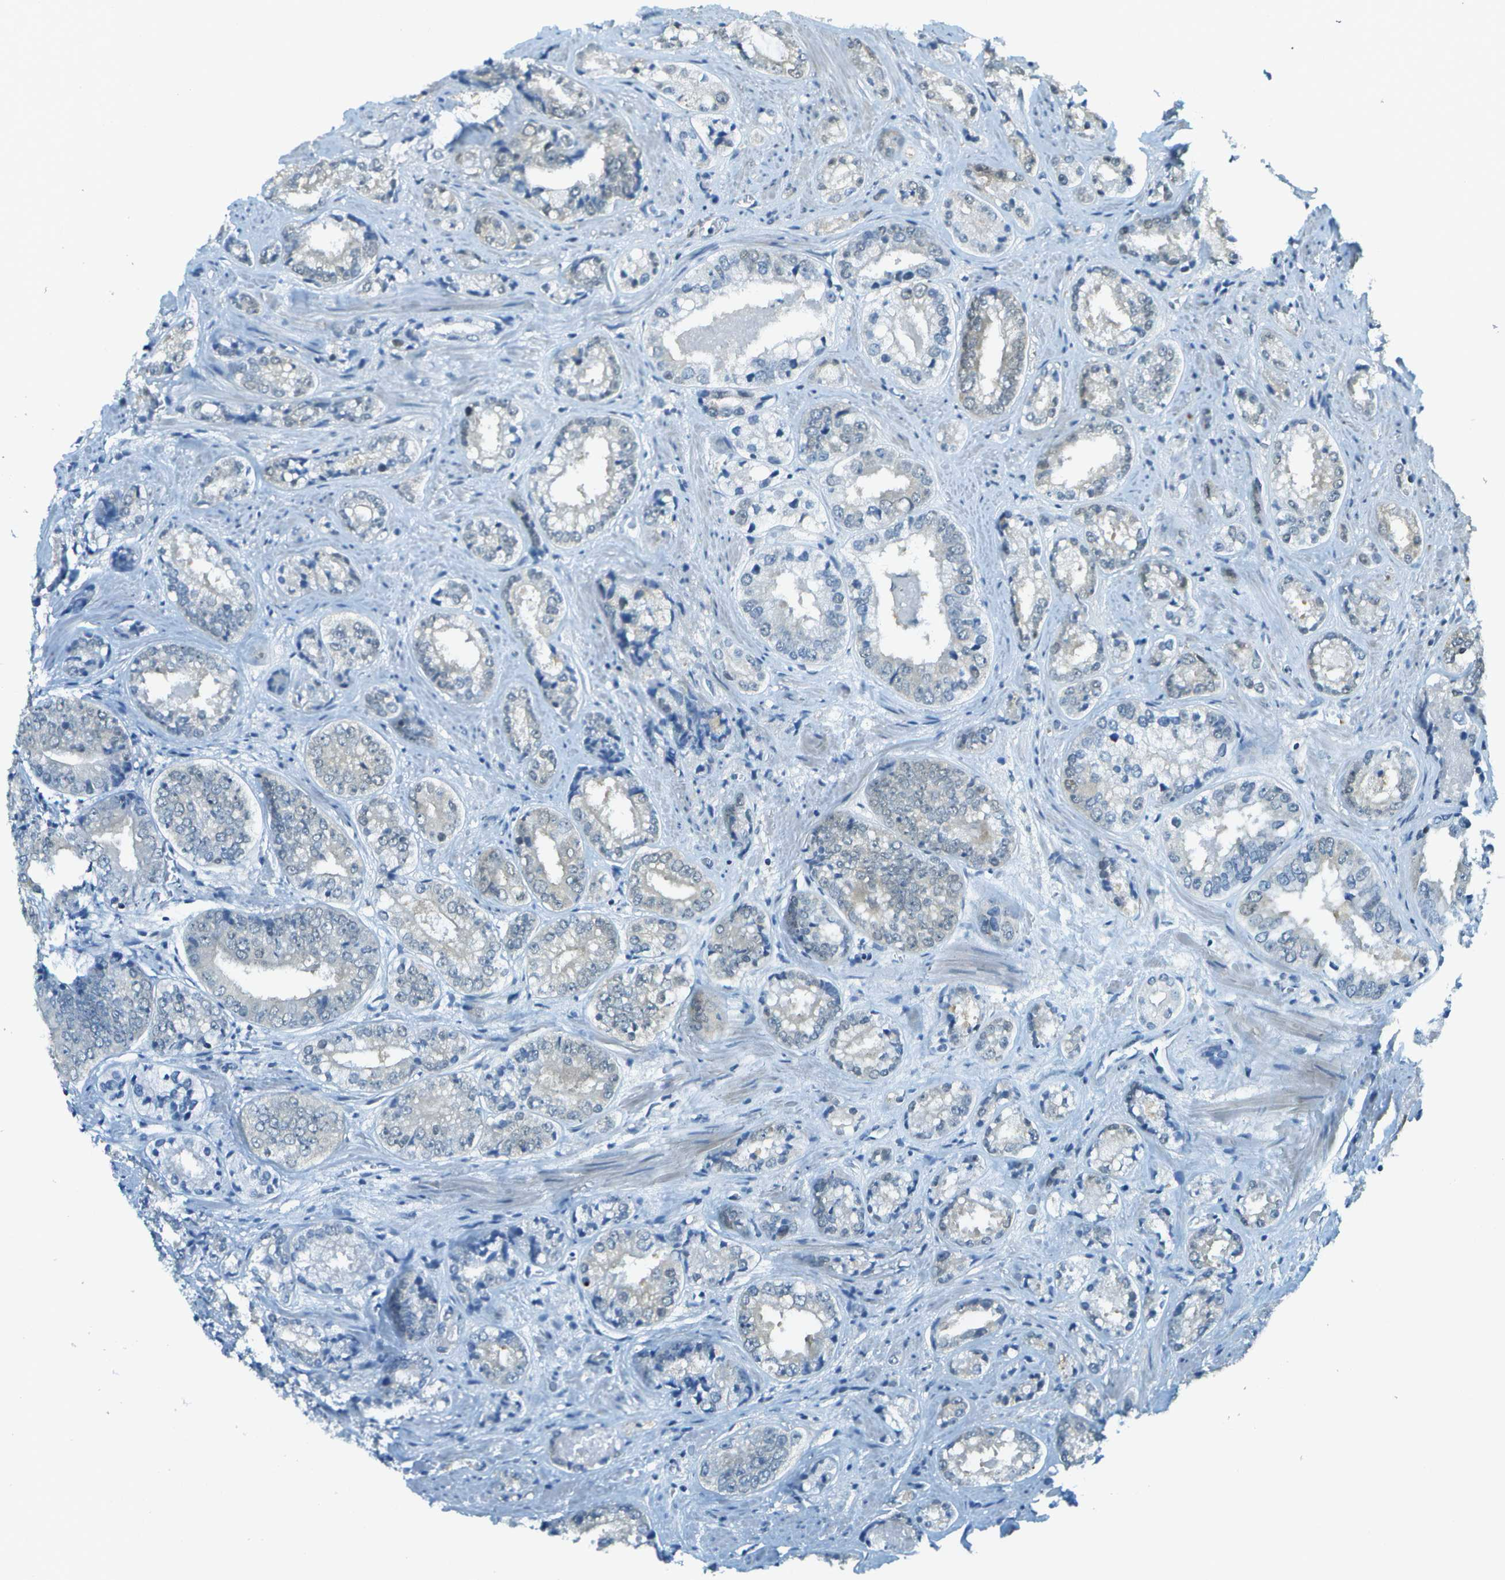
{"staining": {"intensity": "negative", "quantity": "none", "location": "none"}, "tissue": "prostate cancer", "cell_type": "Tumor cells", "image_type": "cancer", "snomed": [{"axis": "morphology", "description": "Adenocarcinoma, High grade"}, {"axis": "topography", "description": "Prostate"}], "caption": "An immunohistochemistry (IHC) image of prostate cancer (adenocarcinoma (high-grade)) is shown. There is no staining in tumor cells of prostate cancer (adenocarcinoma (high-grade)).", "gene": "NEK11", "patient": {"sex": "male", "age": 61}}